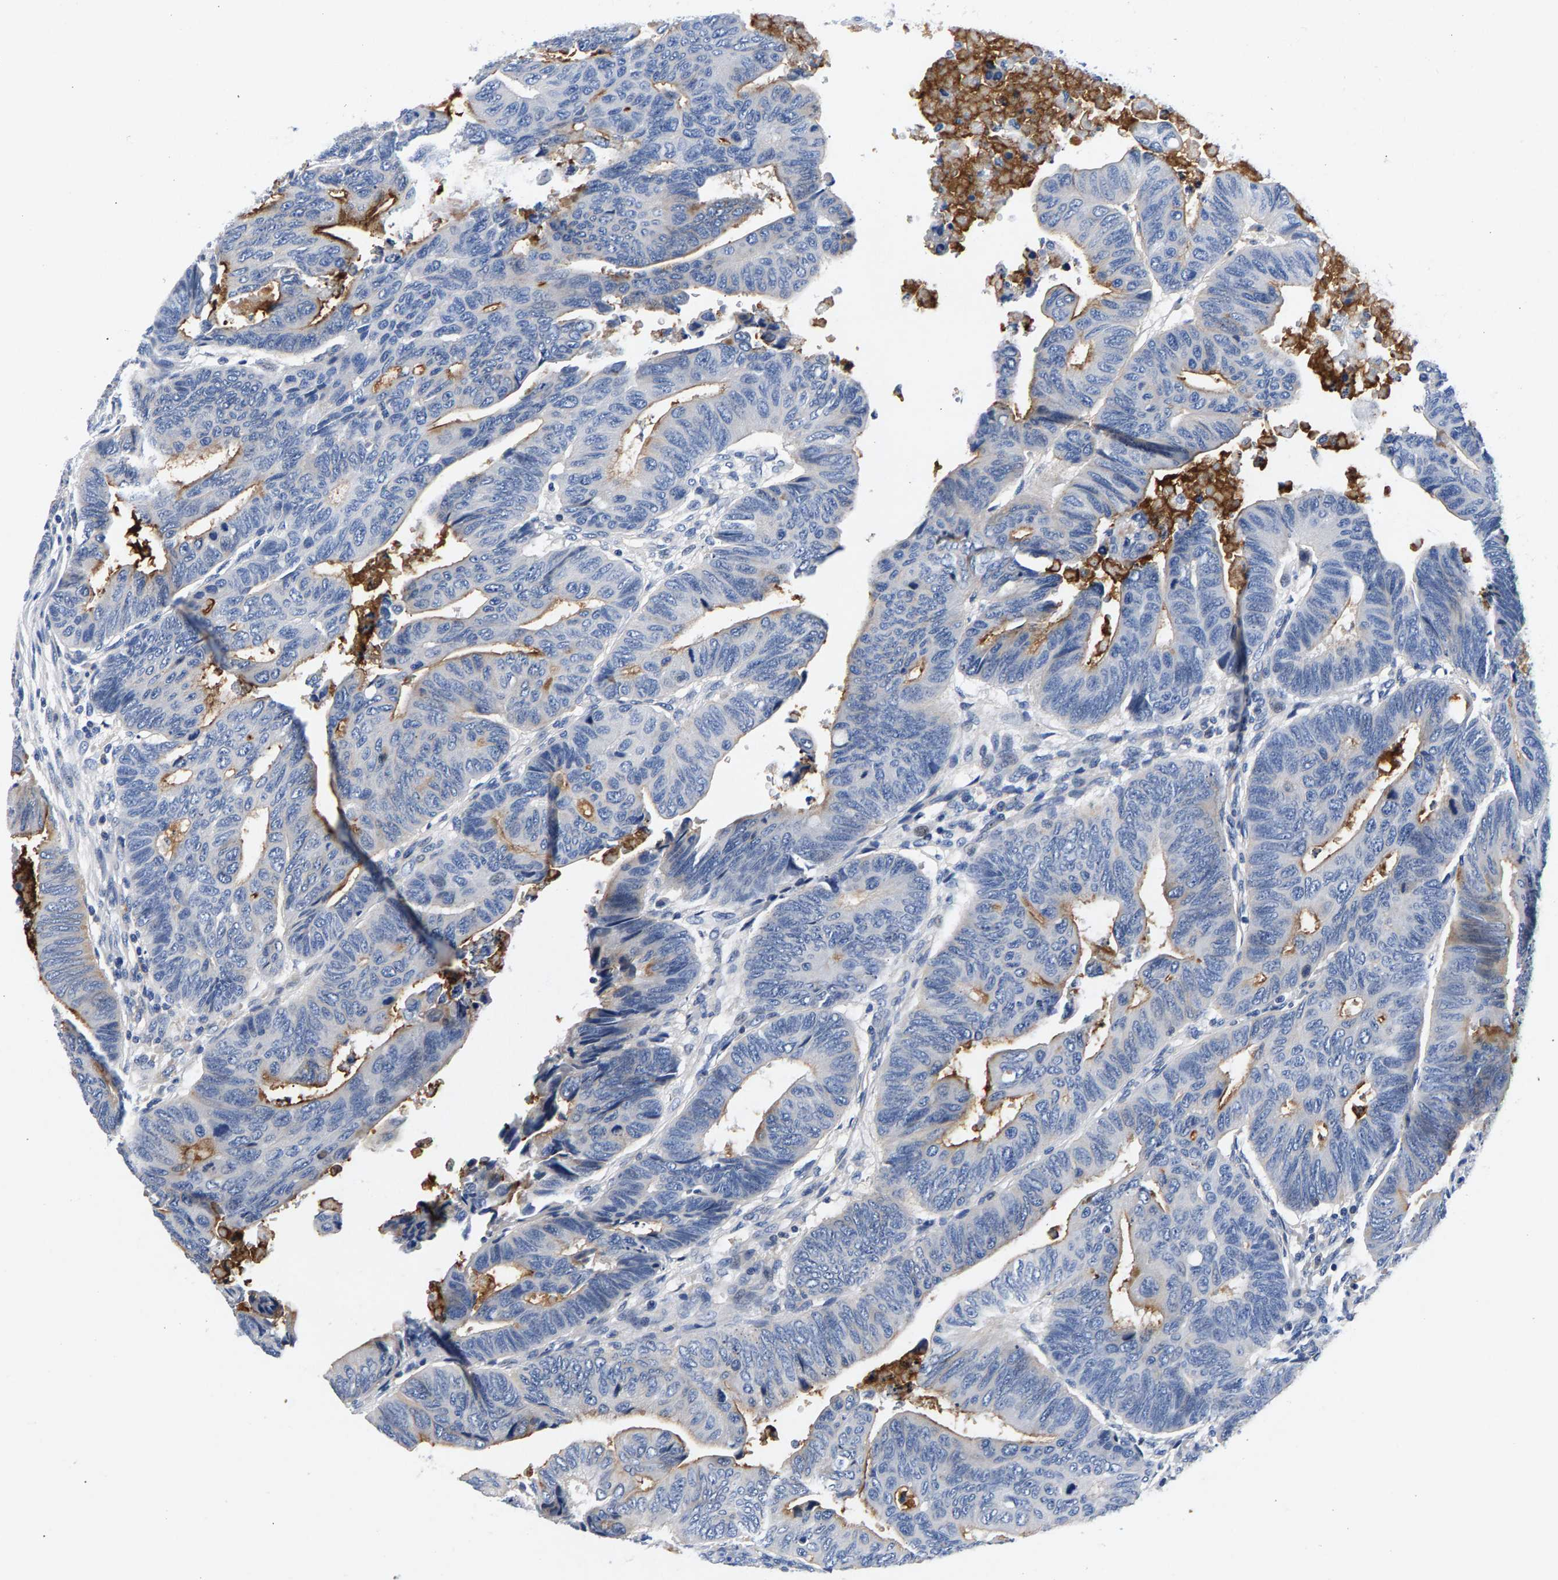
{"staining": {"intensity": "moderate", "quantity": "<25%", "location": "cytoplasmic/membranous"}, "tissue": "colorectal cancer", "cell_type": "Tumor cells", "image_type": "cancer", "snomed": [{"axis": "morphology", "description": "Normal tissue, NOS"}, {"axis": "morphology", "description": "Adenocarcinoma, NOS"}, {"axis": "topography", "description": "Rectum"}, {"axis": "topography", "description": "Peripheral nerve tissue"}], "caption": "Colorectal cancer stained with a protein marker shows moderate staining in tumor cells.", "gene": "P2RY4", "patient": {"sex": "male", "age": 92}}